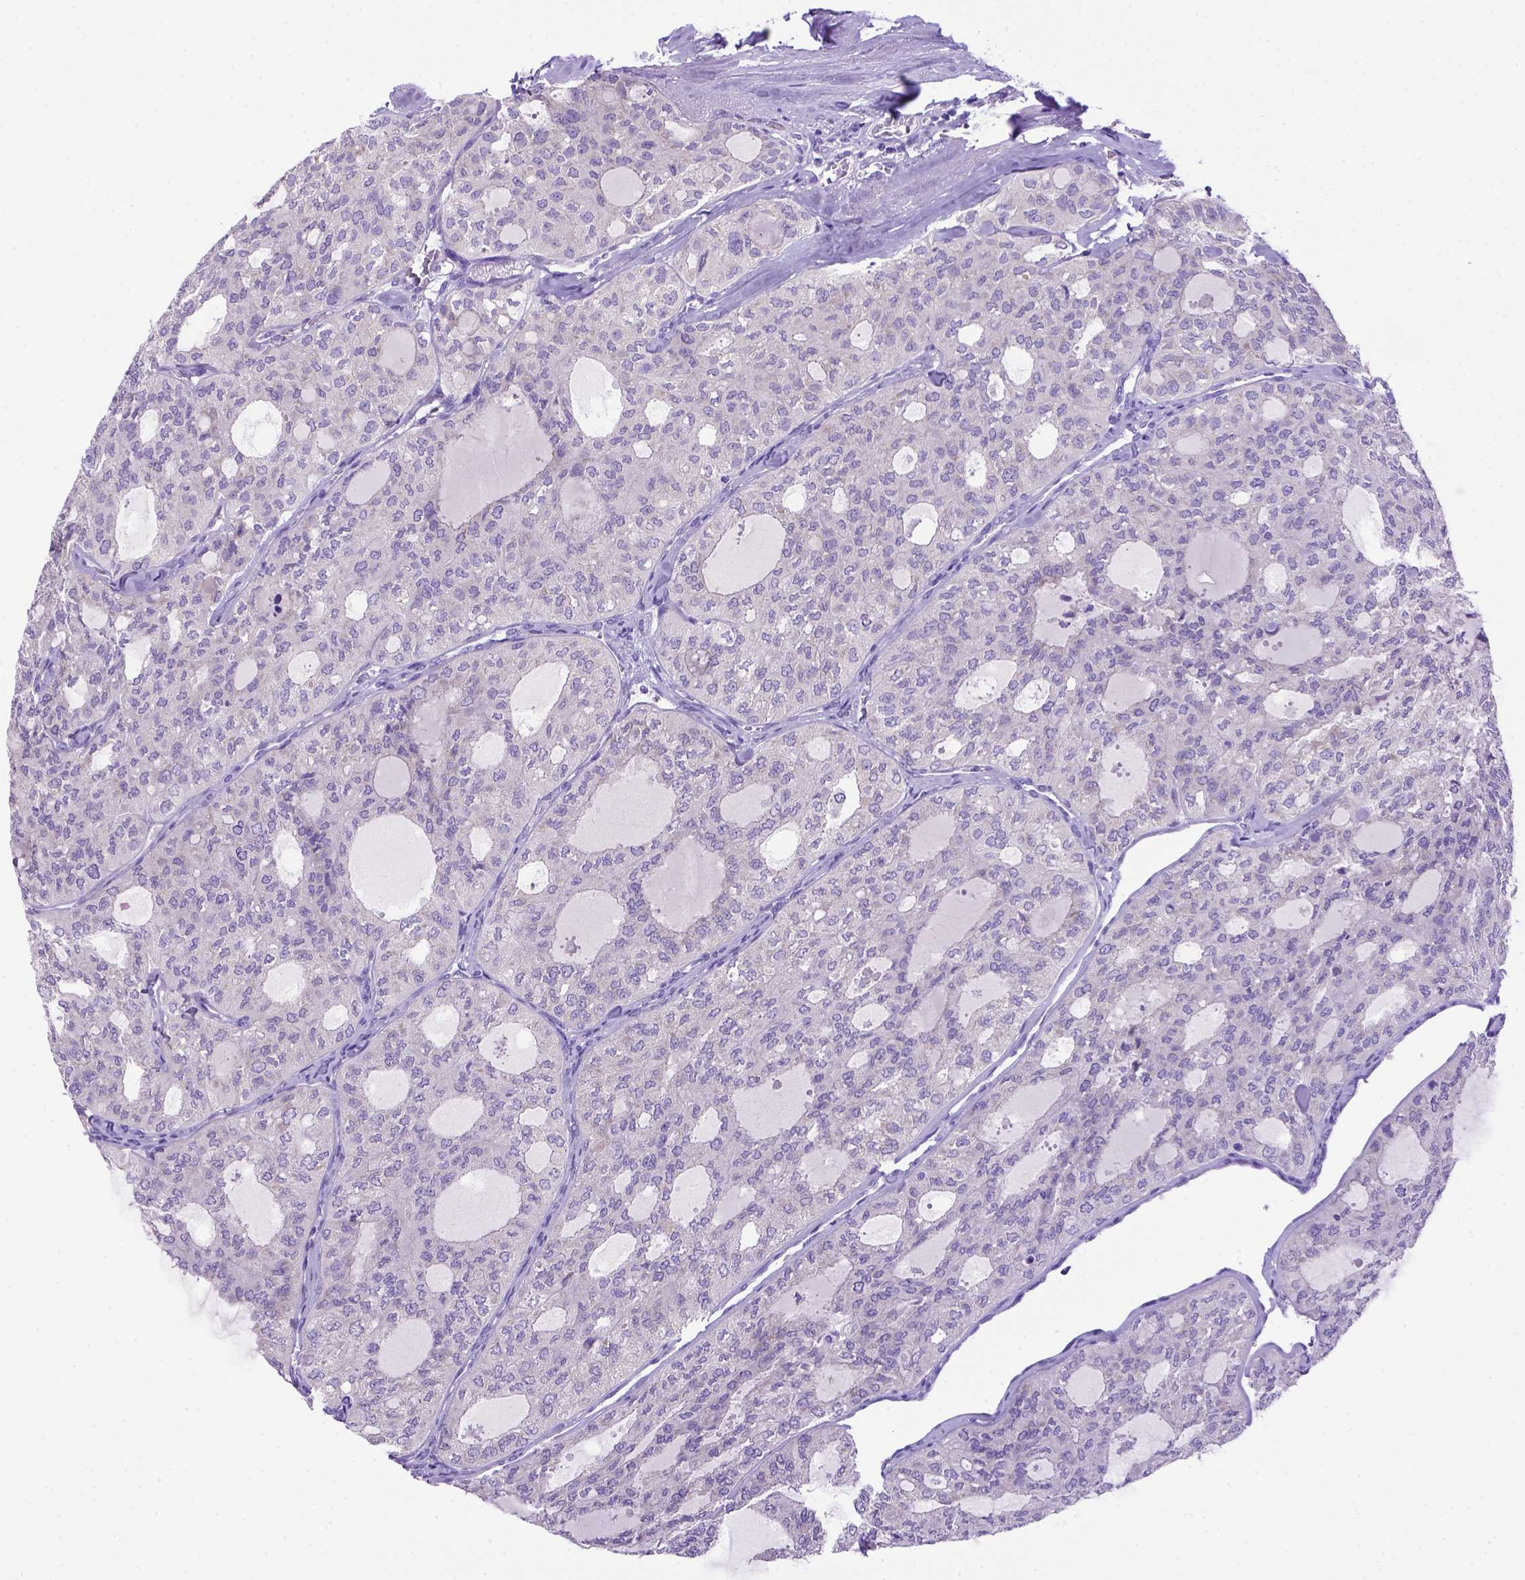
{"staining": {"intensity": "negative", "quantity": "none", "location": "none"}, "tissue": "thyroid cancer", "cell_type": "Tumor cells", "image_type": "cancer", "snomed": [{"axis": "morphology", "description": "Follicular adenoma carcinoma, NOS"}, {"axis": "topography", "description": "Thyroid gland"}], "caption": "High magnification brightfield microscopy of thyroid cancer (follicular adenoma carcinoma) stained with DAB (brown) and counterstained with hematoxylin (blue): tumor cells show no significant staining.", "gene": "PTGES", "patient": {"sex": "male", "age": 75}}